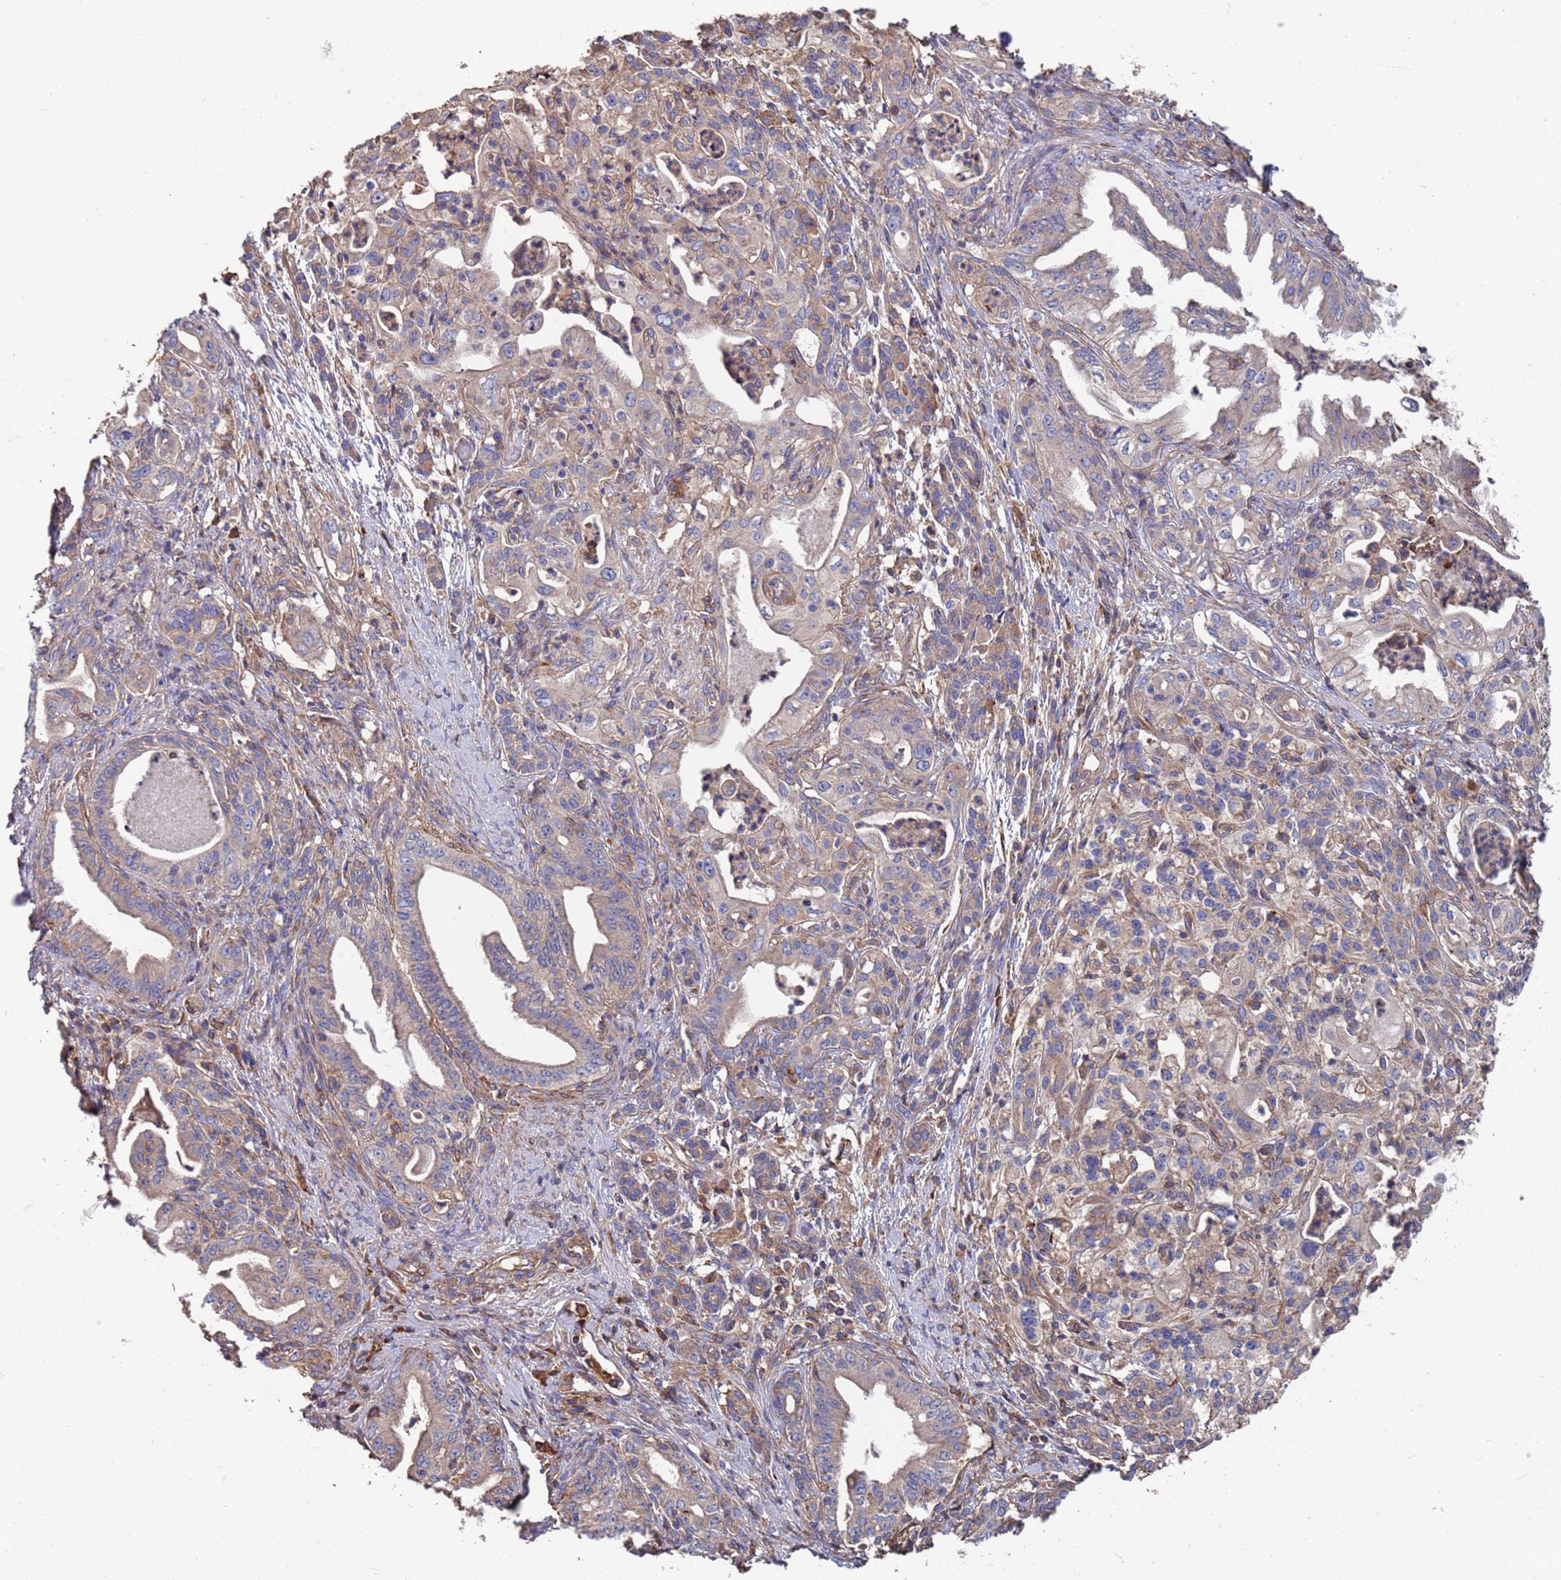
{"staining": {"intensity": "weak", "quantity": ">75%", "location": "cytoplasmic/membranous"}, "tissue": "pancreatic cancer", "cell_type": "Tumor cells", "image_type": "cancer", "snomed": [{"axis": "morphology", "description": "Adenocarcinoma, NOS"}, {"axis": "topography", "description": "Pancreas"}], "caption": "High-magnification brightfield microscopy of pancreatic cancer (adenocarcinoma) stained with DAB (brown) and counterstained with hematoxylin (blue). tumor cells exhibit weak cytoplasmic/membranous staining is identified in approximately>75% of cells.", "gene": "PYCR1", "patient": {"sex": "male", "age": 58}}